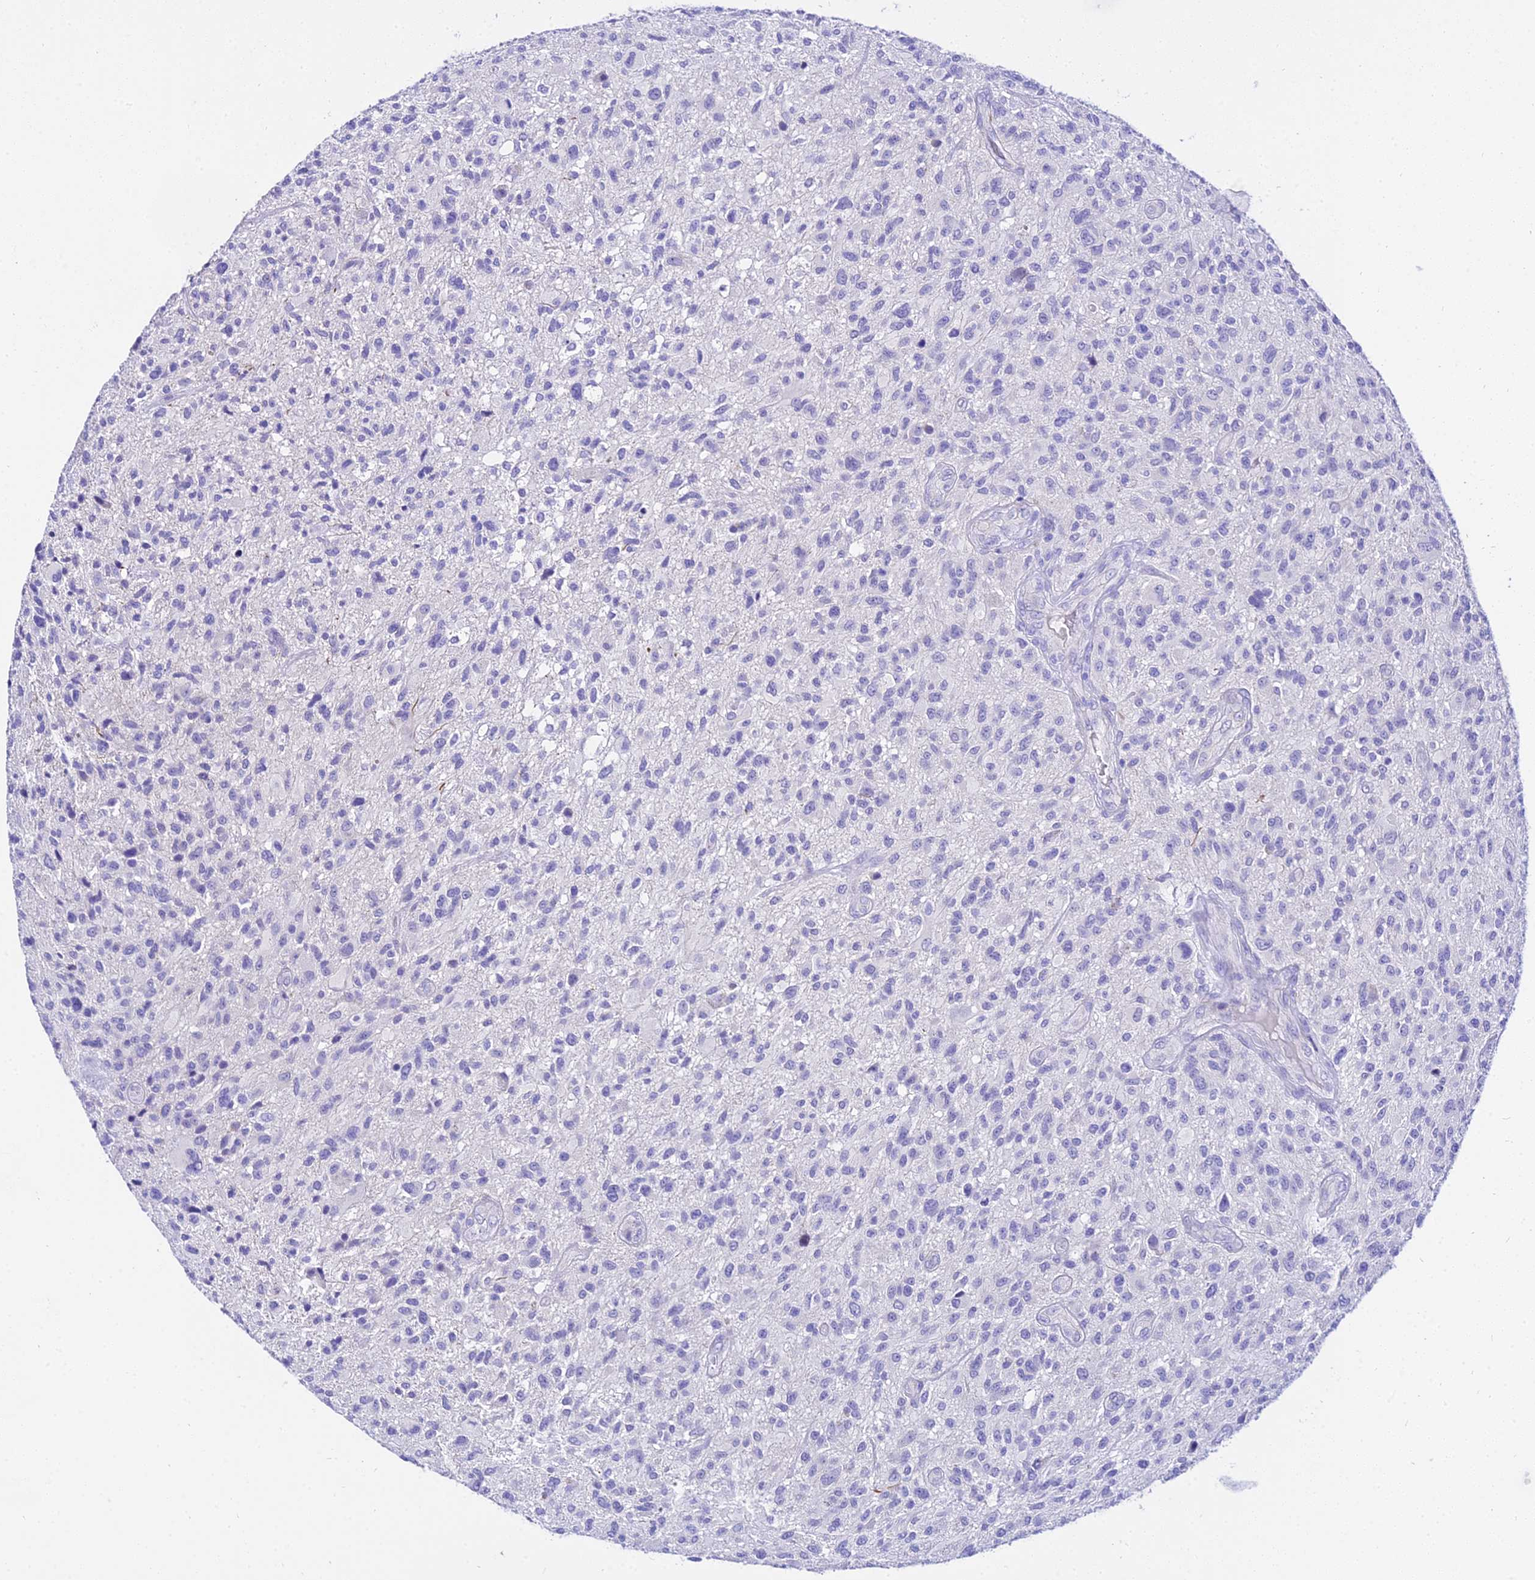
{"staining": {"intensity": "negative", "quantity": "none", "location": "none"}, "tissue": "glioma", "cell_type": "Tumor cells", "image_type": "cancer", "snomed": [{"axis": "morphology", "description": "Glioma, malignant, High grade"}, {"axis": "topography", "description": "Brain"}], "caption": "IHC micrograph of neoplastic tissue: human glioma stained with DAB (3,3'-diaminobenzidine) shows no significant protein positivity in tumor cells.", "gene": "DEFB106A", "patient": {"sex": "male", "age": 47}}